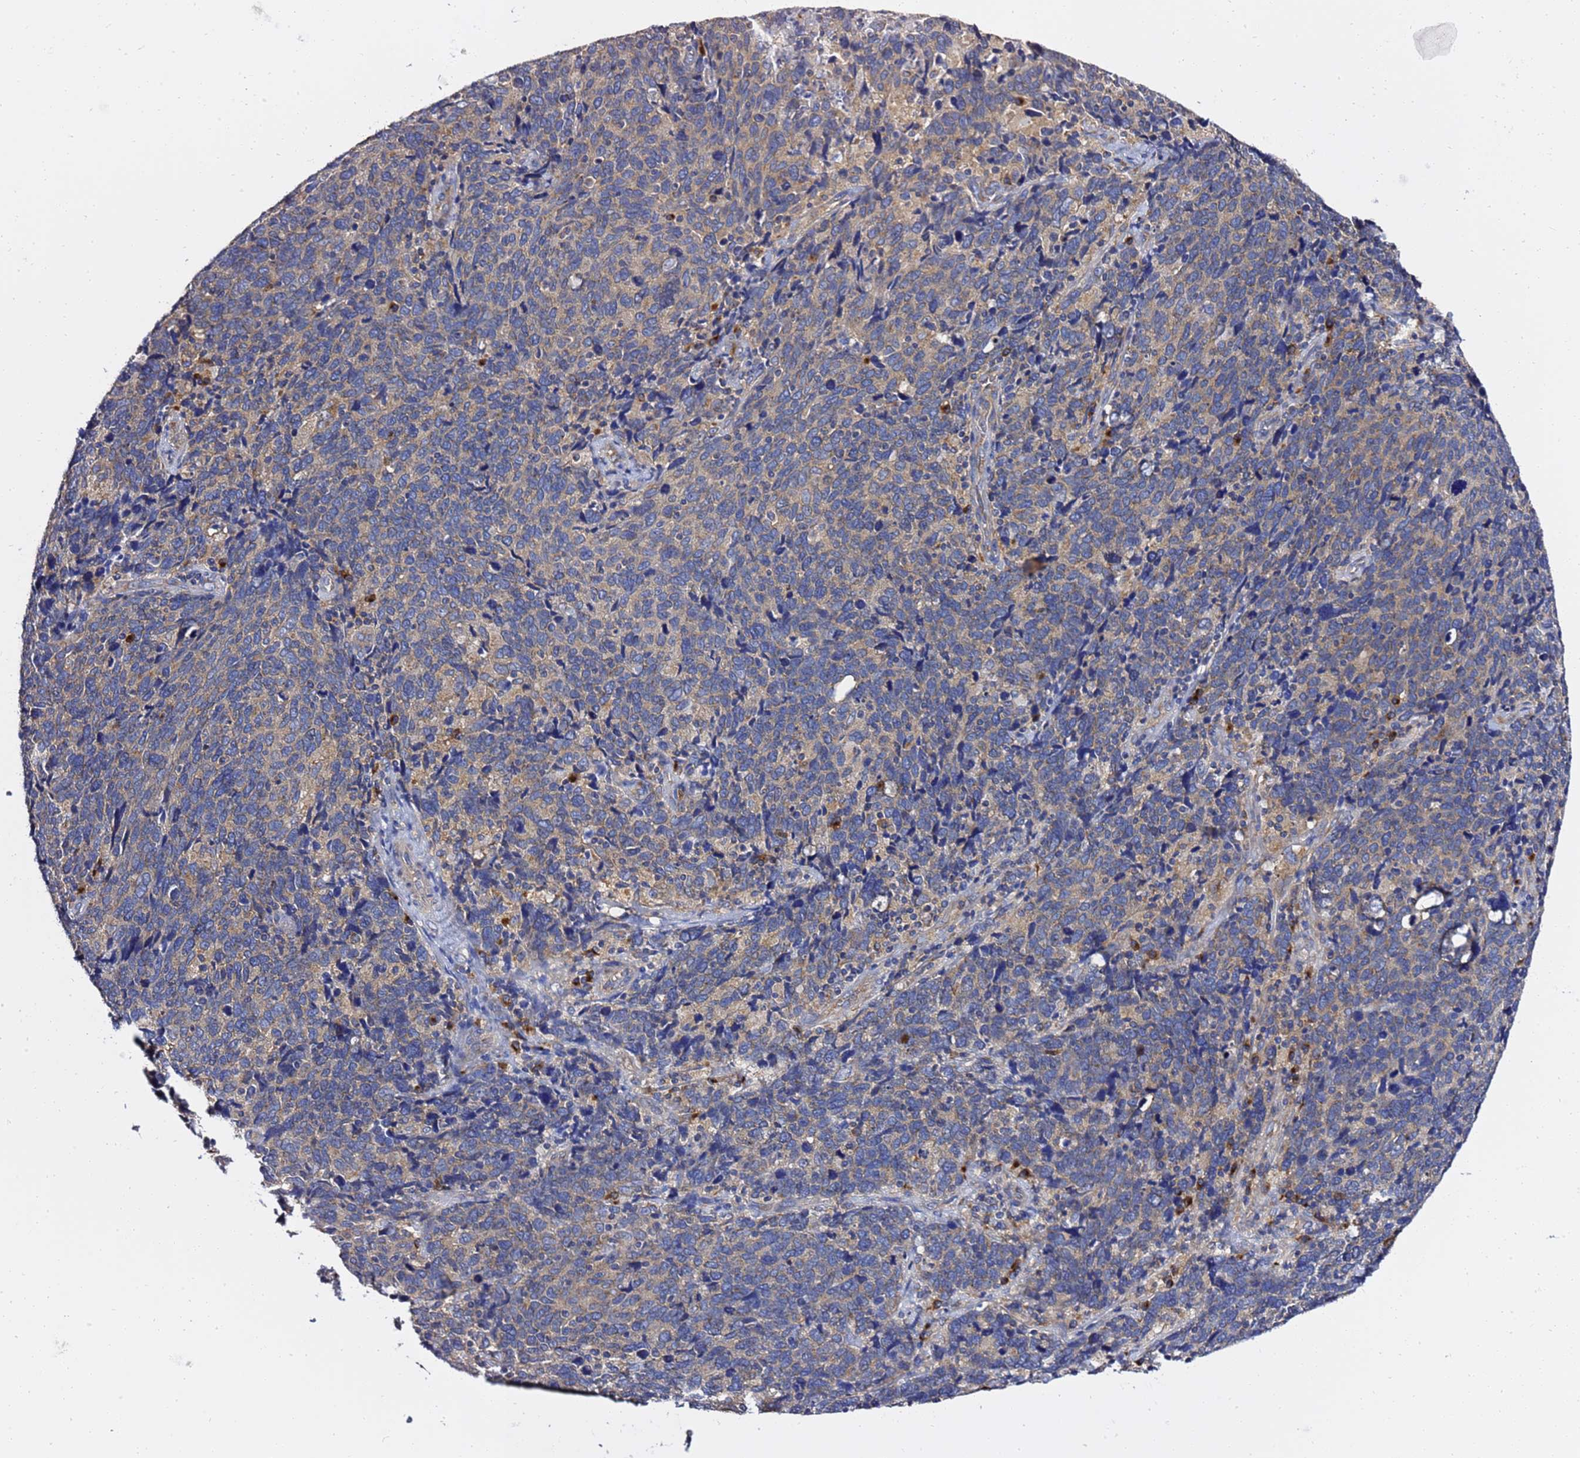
{"staining": {"intensity": "weak", "quantity": "<25%", "location": "cytoplasmic/membranous"}, "tissue": "cervical cancer", "cell_type": "Tumor cells", "image_type": "cancer", "snomed": [{"axis": "morphology", "description": "Squamous cell carcinoma, NOS"}, {"axis": "topography", "description": "Cervix"}], "caption": "Immunohistochemistry (IHC) photomicrograph of neoplastic tissue: human cervical squamous cell carcinoma stained with DAB exhibits no significant protein expression in tumor cells. (DAB (3,3'-diaminobenzidine) IHC with hematoxylin counter stain).", "gene": "ANAPC1", "patient": {"sex": "female", "age": 41}}